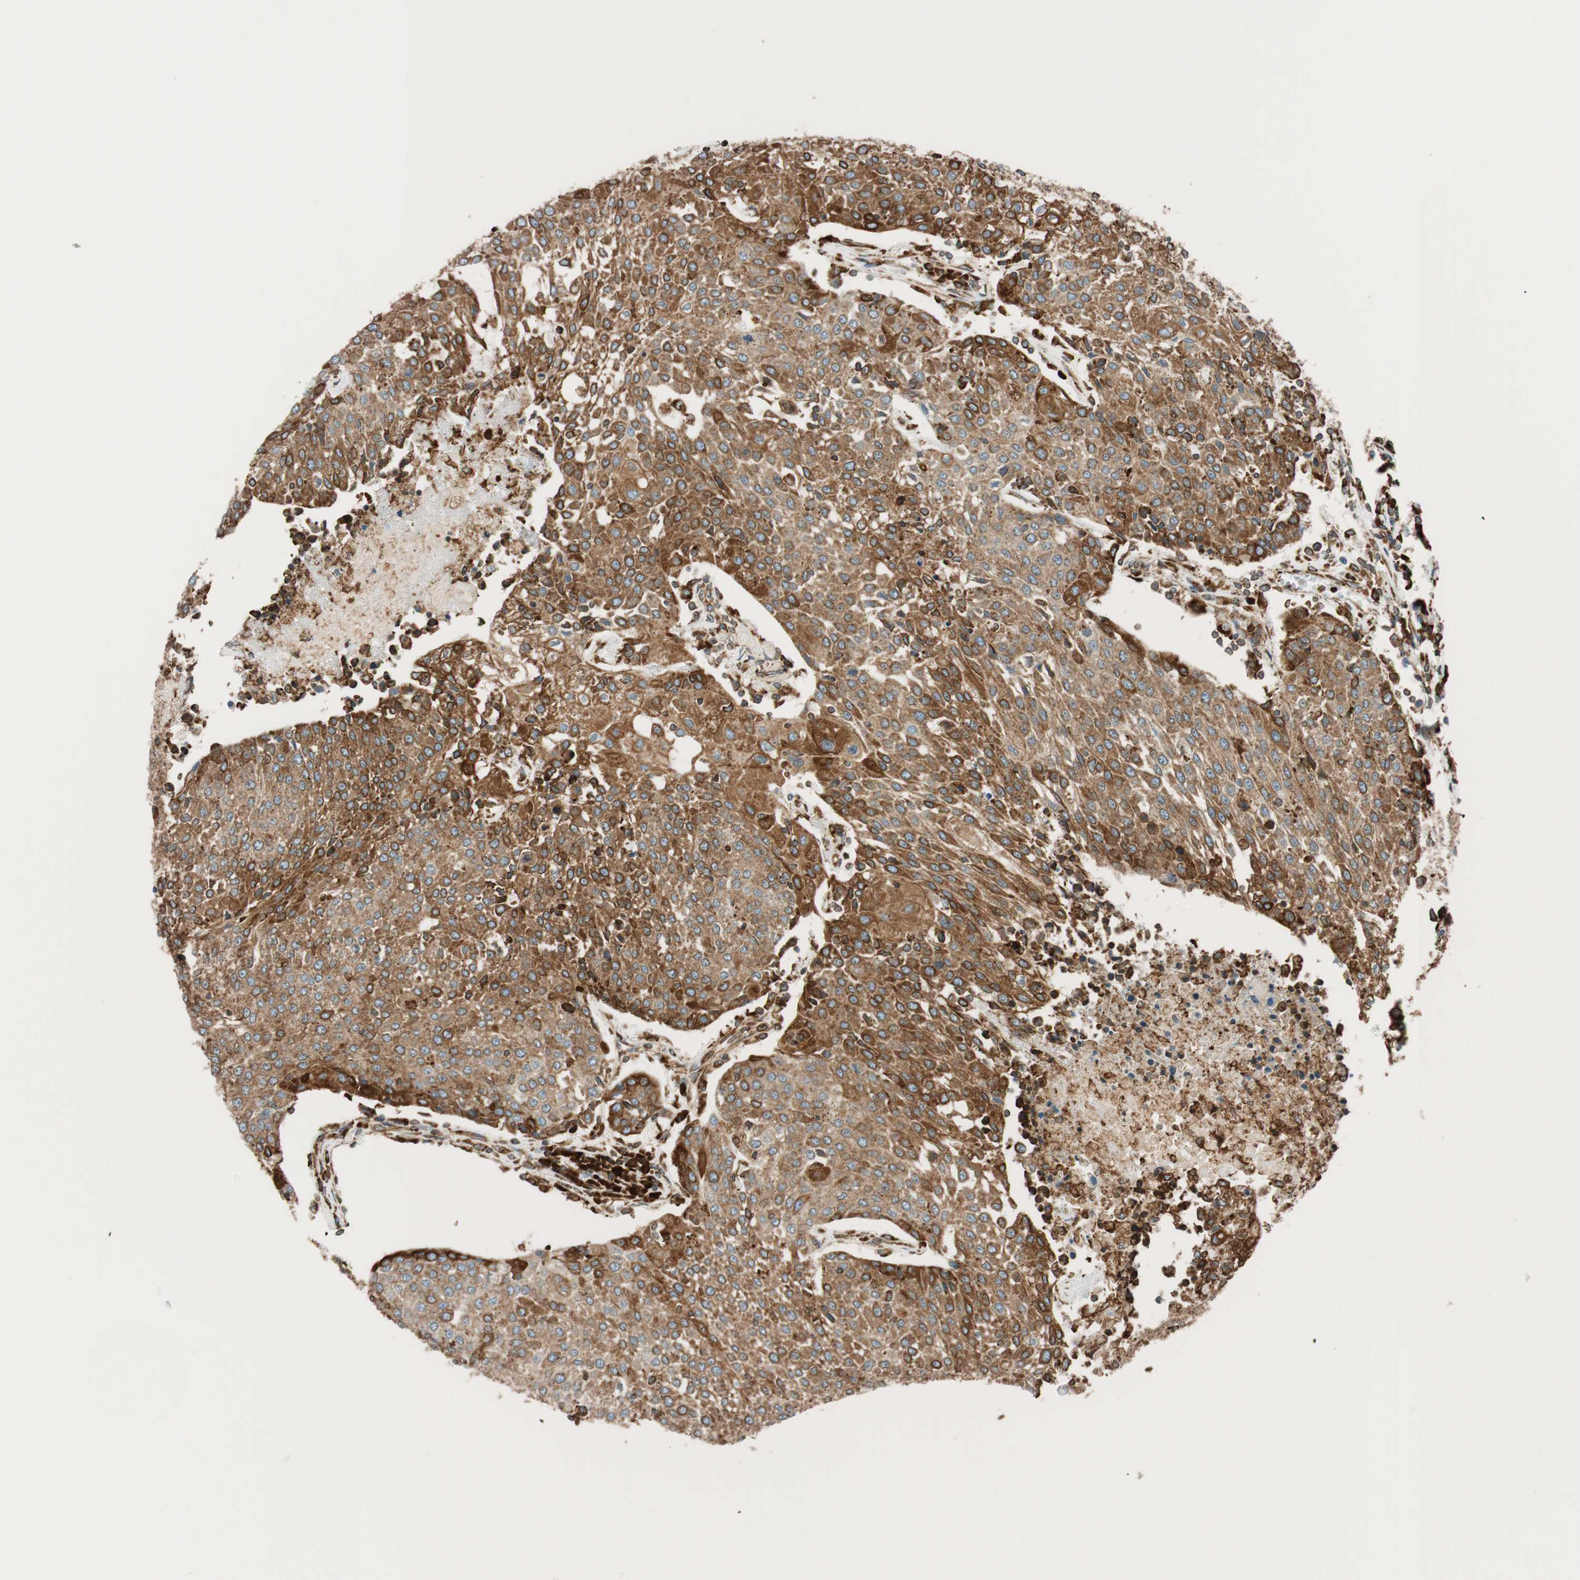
{"staining": {"intensity": "strong", "quantity": ">75%", "location": "cytoplasmic/membranous"}, "tissue": "urothelial cancer", "cell_type": "Tumor cells", "image_type": "cancer", "snomed": [{"axis": "morphology", "description": "Urothelial carcinoma, High grade"}, {"axis": "topography", "description": "Urinary bladder"}], "caption": "Human urothelial cancer stained with a brown dye displays strong cytoplasmic/membranous positive positivity in approximately >75% of tumor cells.", "gene": "PRKCSH", "patient": {"sex": "female", "age": 85}}